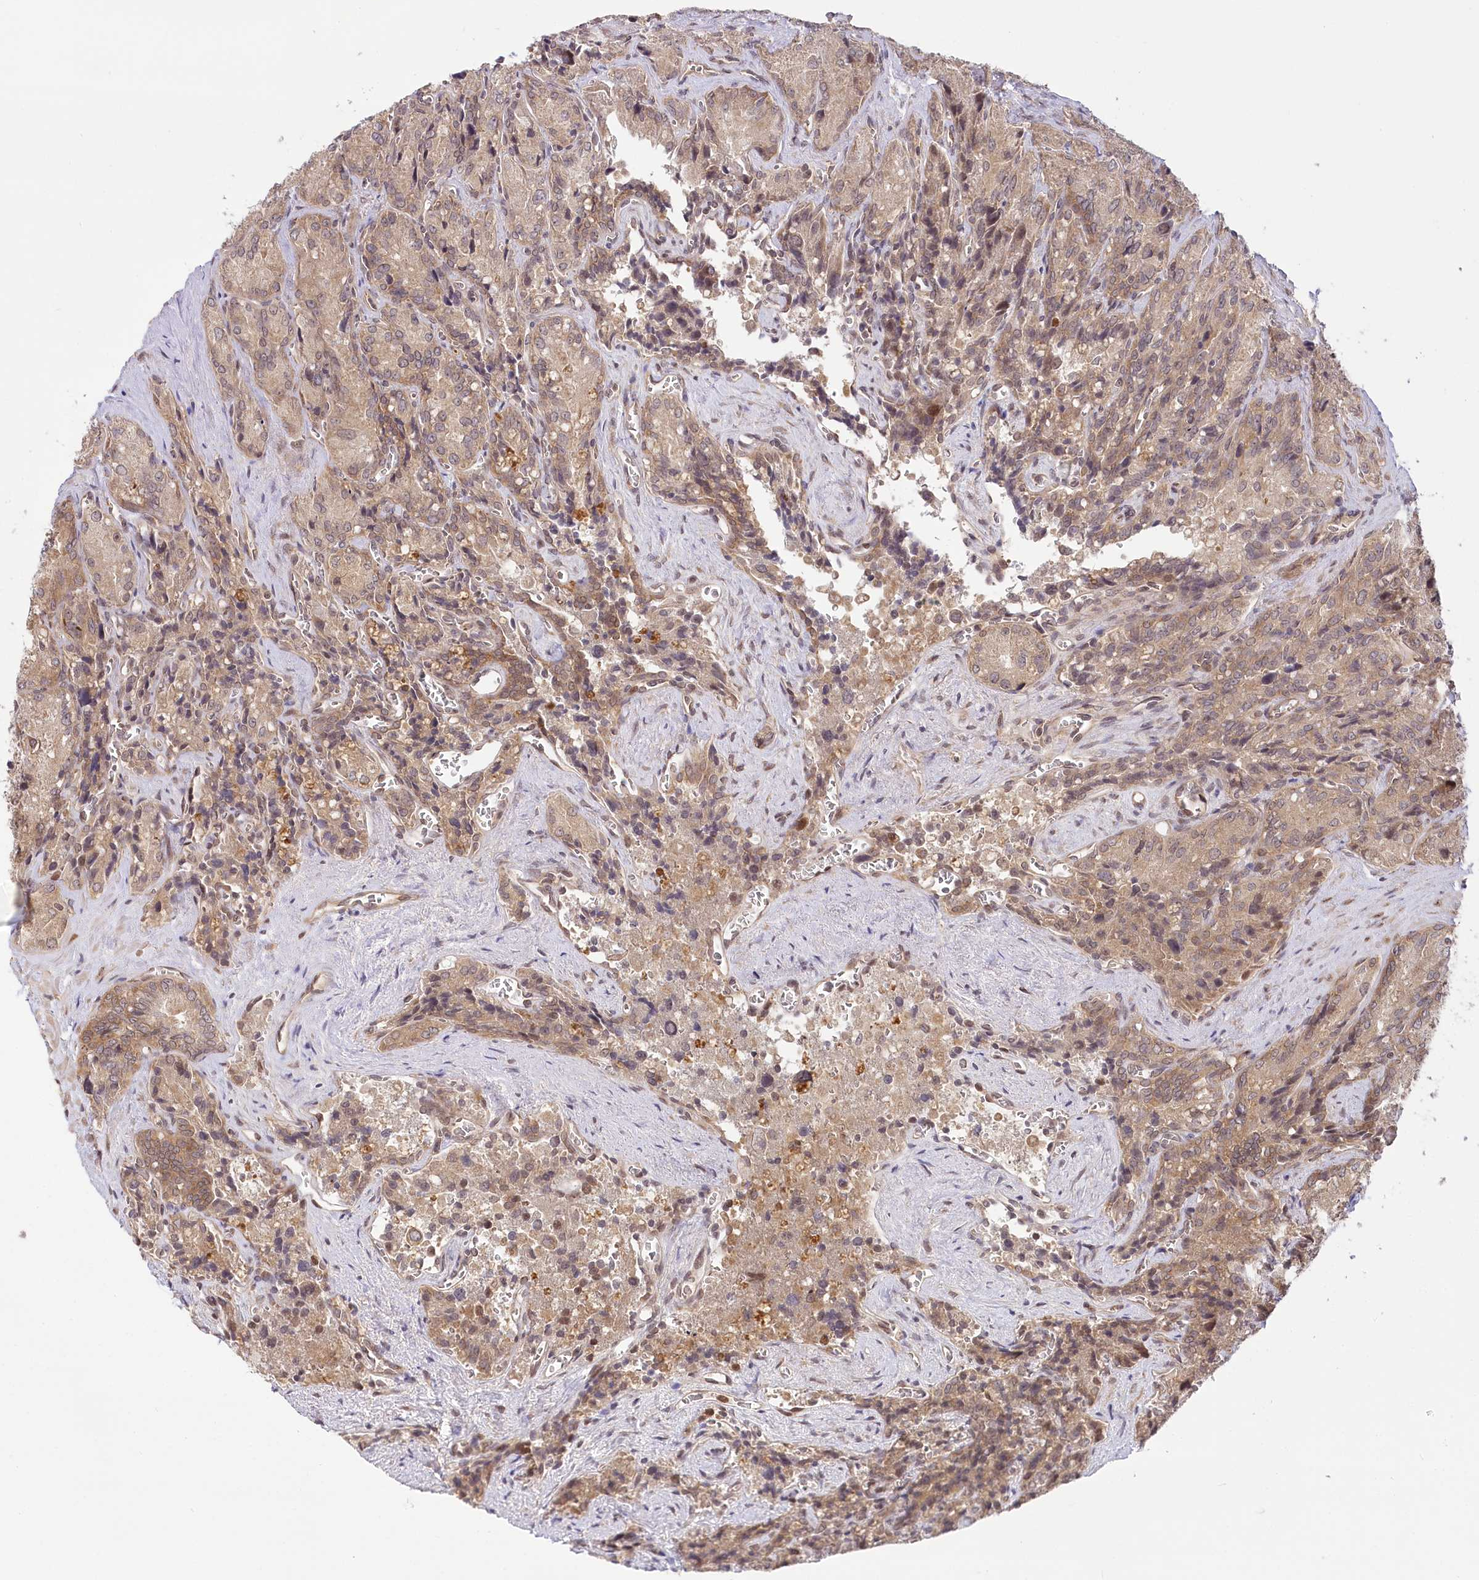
{"staining": {"intensity": "moderate", "quantity": ">75%", "location": "cytoplasmic/membranous"}, "tissue": "seminal vesicle", "cell_type": "Glandular cells", "image_type": "normal", "snomed": [{"axis": "morphology", "description": "Normal tissue, NOS"}, {"axis": "topography", "description": "Seminal veicle"}], "caption": "Brown immunohistochemical staining in unremarkable seminal vesicle reveals moderate cytoplasmic/membranous expression in about >75% of glandular cells.", "gene": "CEP70", "patient": {"sex": "male", "age": 62}}